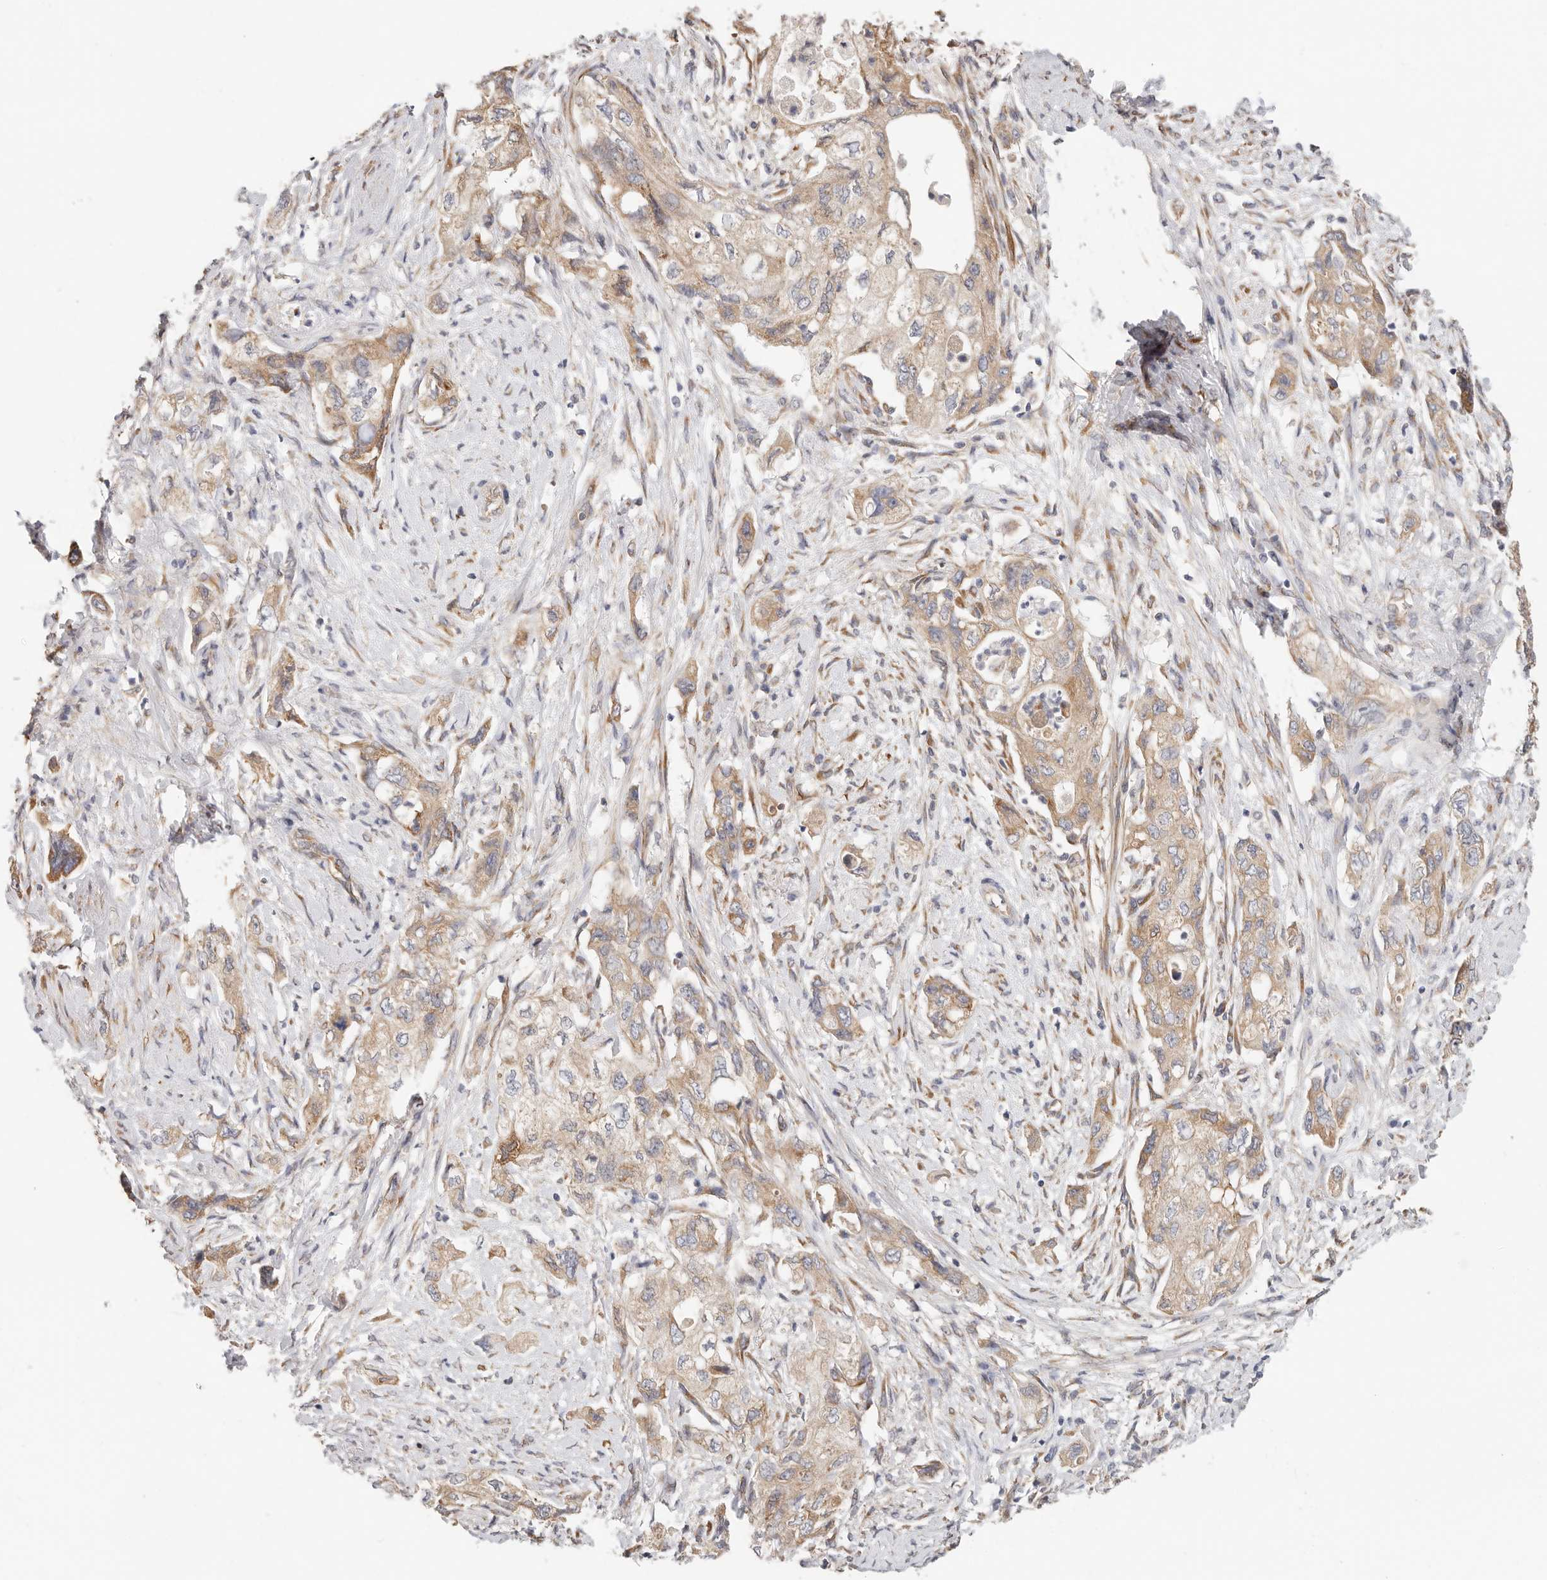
{"staining": {"intensity": "moderate", "quantity": ">75%", "location": "cytoplasmic/membranous"}, "tissue": "pancreatic cancer", "cell_type": "Tumor cells", "image_type": "cancer", "snomed": [{"axis": "morphology", "description": "Adenocarcinoma, NOS"}, {"axis": "topography", "description": "Pancreas"}], "caption": "Adenocarcinoma (pancreatic) stained with a brown dye demonstrates moderate cytoplasmic/membranous positive expression in approximately >75% of tumor cells.", "gene": "AFDN", "patient": {"sex": "female", "age": 73}}